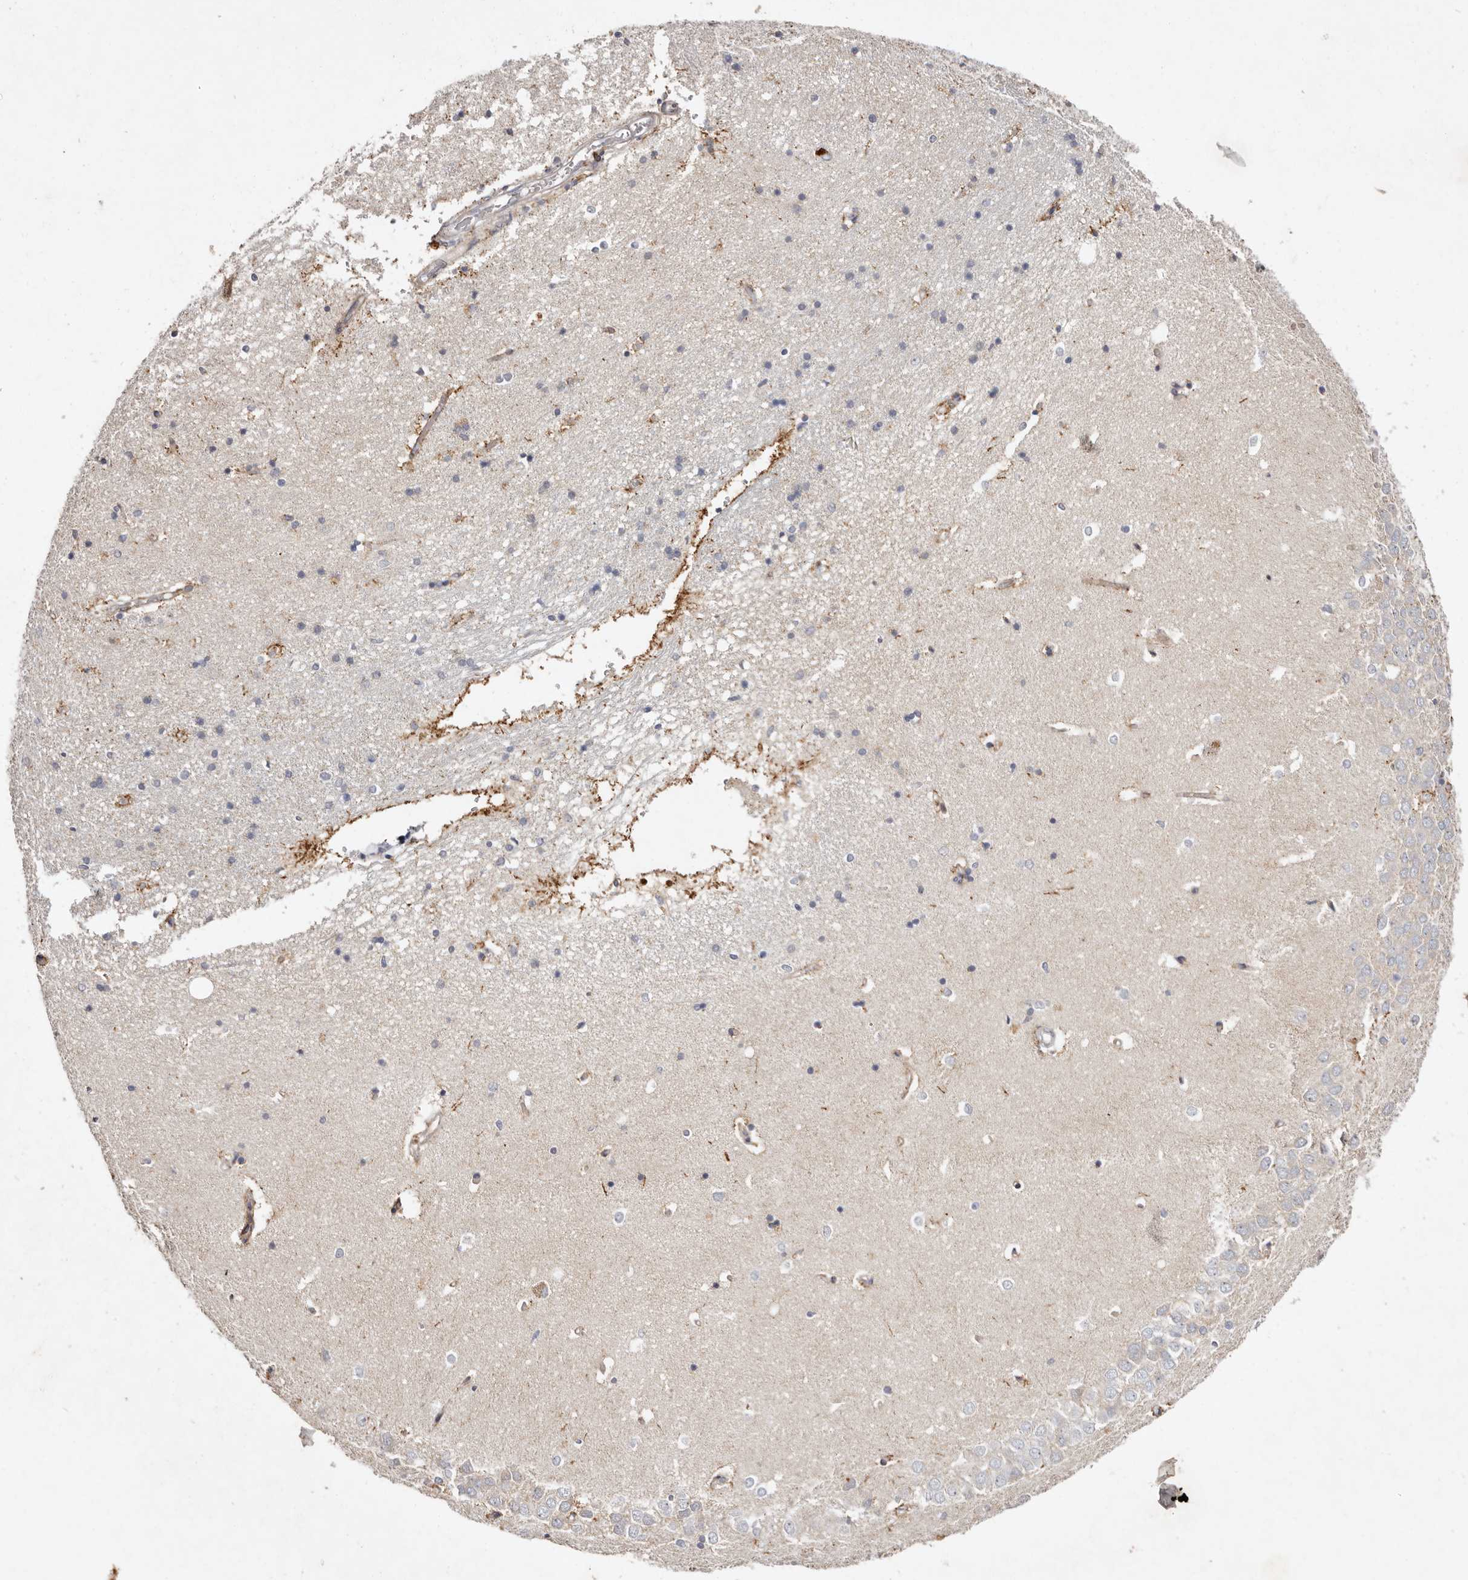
{"staining": {"intensity": "negative", "quantity": "none", "location": "none"}, "tissue": "hippocampus", "cell_type": "Glial cells", "image_type": "normal", "snomed": [{"axis": "morphology", "description": "Normal tissue, NOS"}, {"axis": "topography", "description": "Hippocampus"}], "caption": "Immunohistochemistry image of benign hippocampus: hippocampus stained with DAB (3,3'-diaminobenzidine) shows no significant protein staining in glial cells.", "gene": "SERPINH1", "patient": {"sex": "male", "age": 45}}